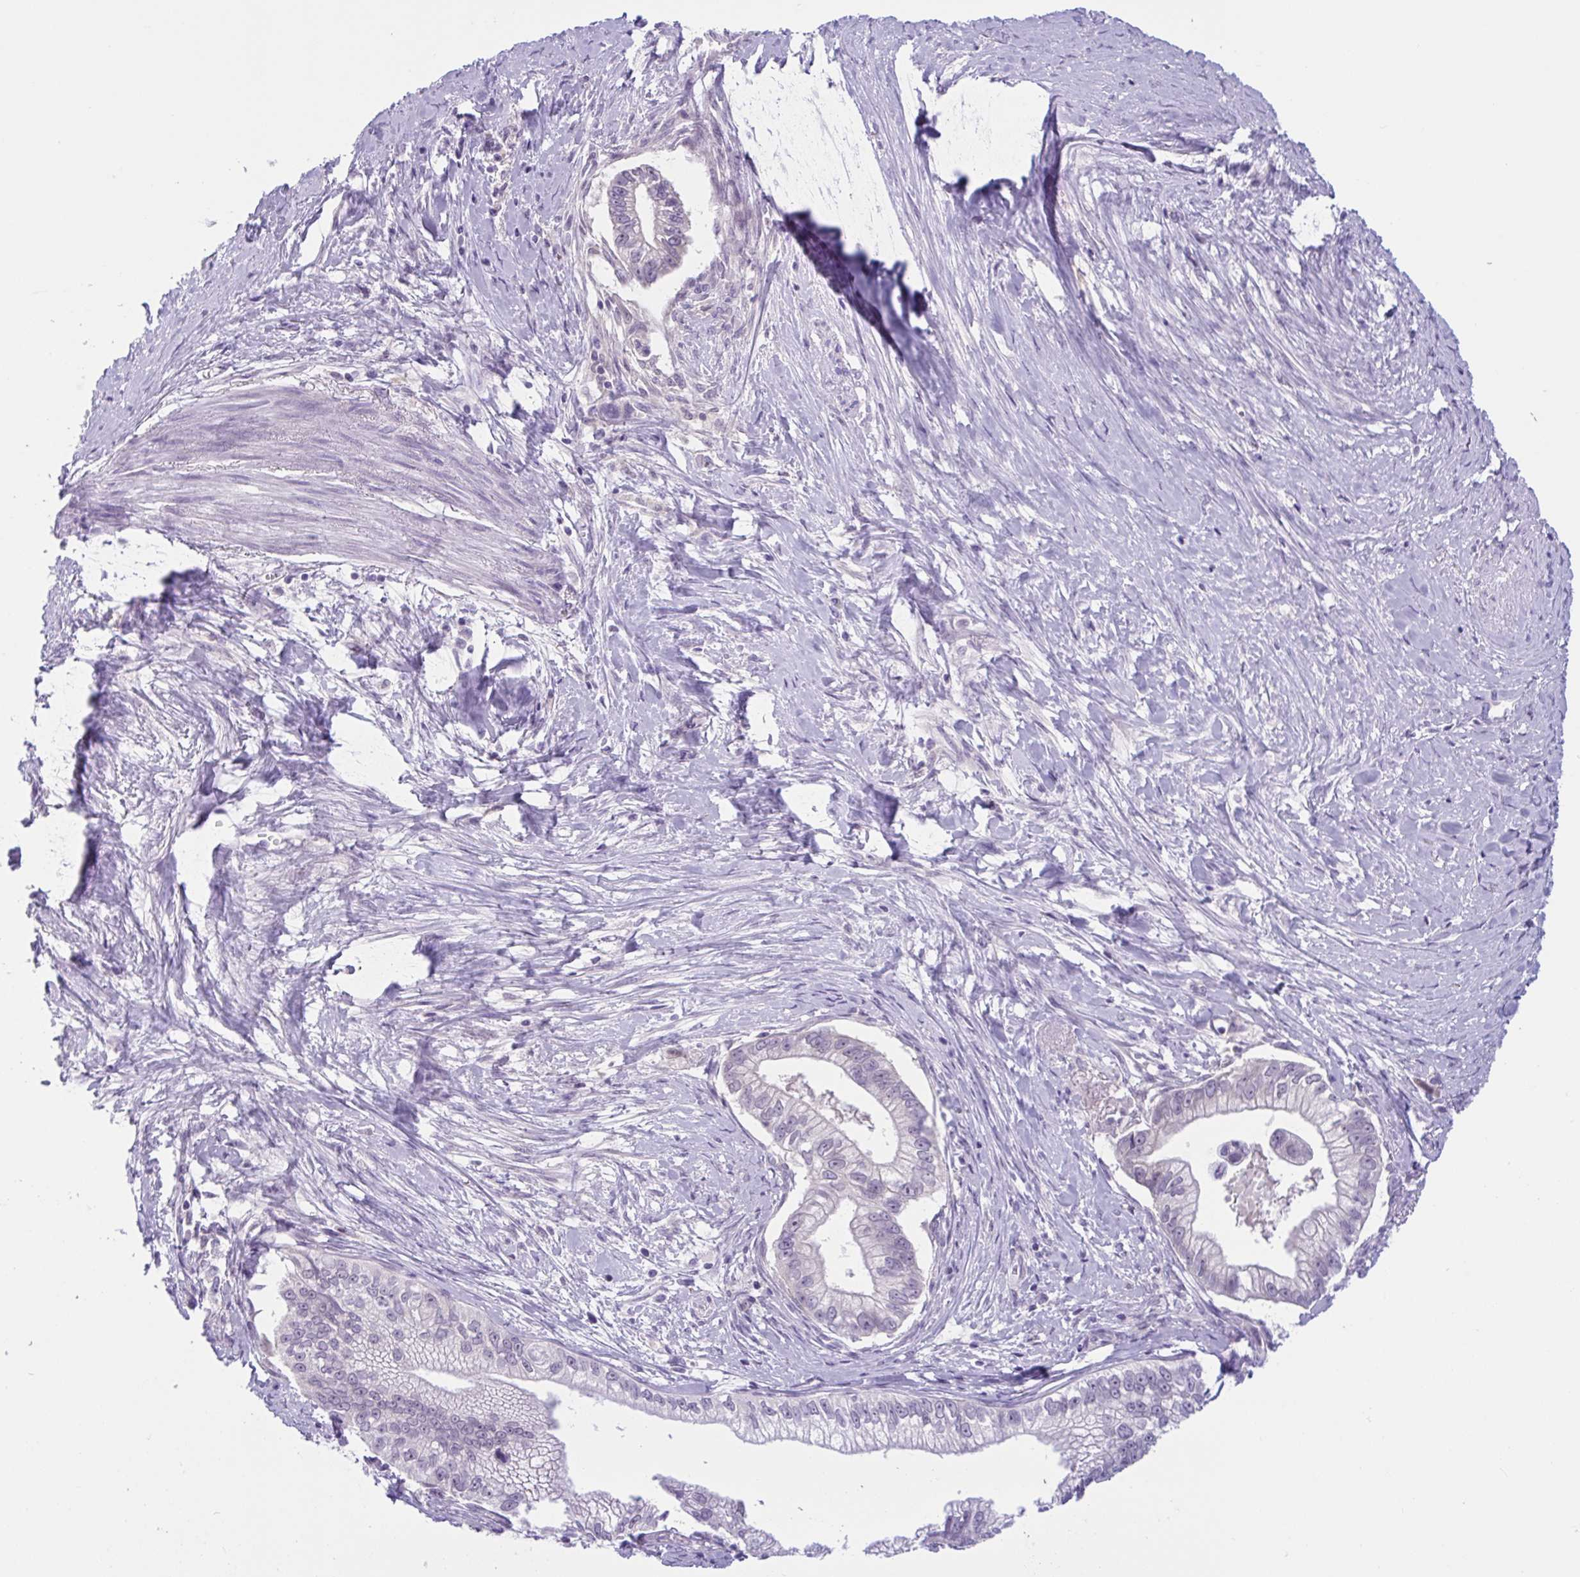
{"staining": {"intensity": "negative", "quantity": "none", "location": "none"}, "tissue": "pancreatic cancer", "cell_type": "Tumor cells", "image_type": "cancer", "snomed": [{"axis": "morphology", "description": "Adenocarcinoma, NOS"}, {"axis": "topography", "description": "Pancreas"}], "caption": "IHC of pancreatic cancer exhibits no positivity in tumor cells. (Stains: DAB IHC with hematoxylin counter stain, Microscopy: brightfield microscopy at high magnification).", "gene": "WNT9B", "patient": {"sex": "male", "age": 70}}